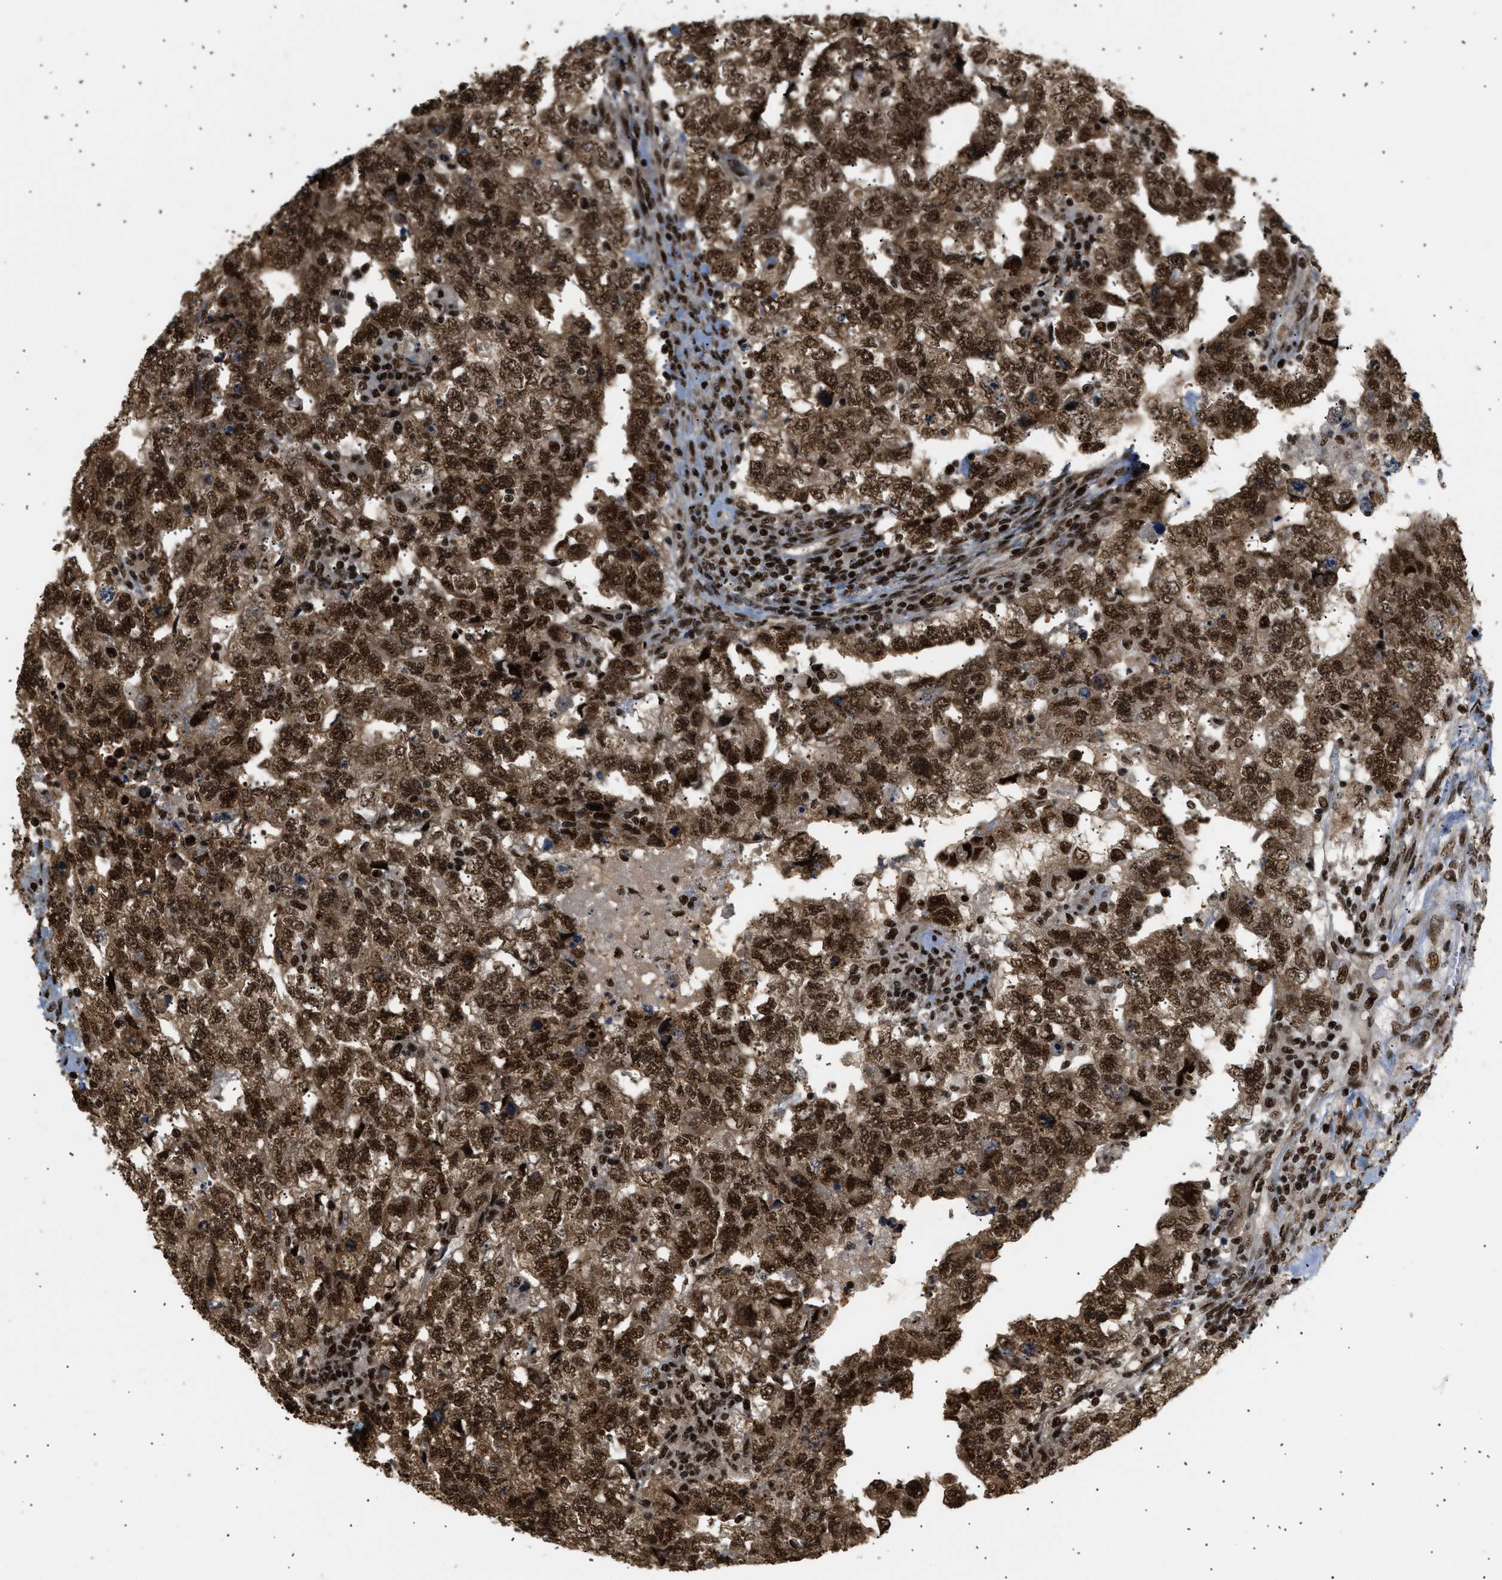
{"staining": {"intensity": "strong", "quantity": ">75%", "location": "cytoplasmic/membranous,nuclear"}, "tissue": "testis cancer", "cell_type": "Tumor cells", "image_type": "cancer", "snomed": [{"axis": "morphology", "description": "Carcinoma, Embryonal, NOS"}, {"axis": "topography", "description": "Testis"}], "caption": "The histopathology image exhibits a brown stain indicating the presence of a protein in the cytoplasmic/membranous and nuclear of tumor cells in testis cancer. Immunohistochemistry (ihc) stains the protein of interest in brown and the nuclei are stained blue.", "gene": "RBM5", "patient": {"sex": "male", "age": 36}}